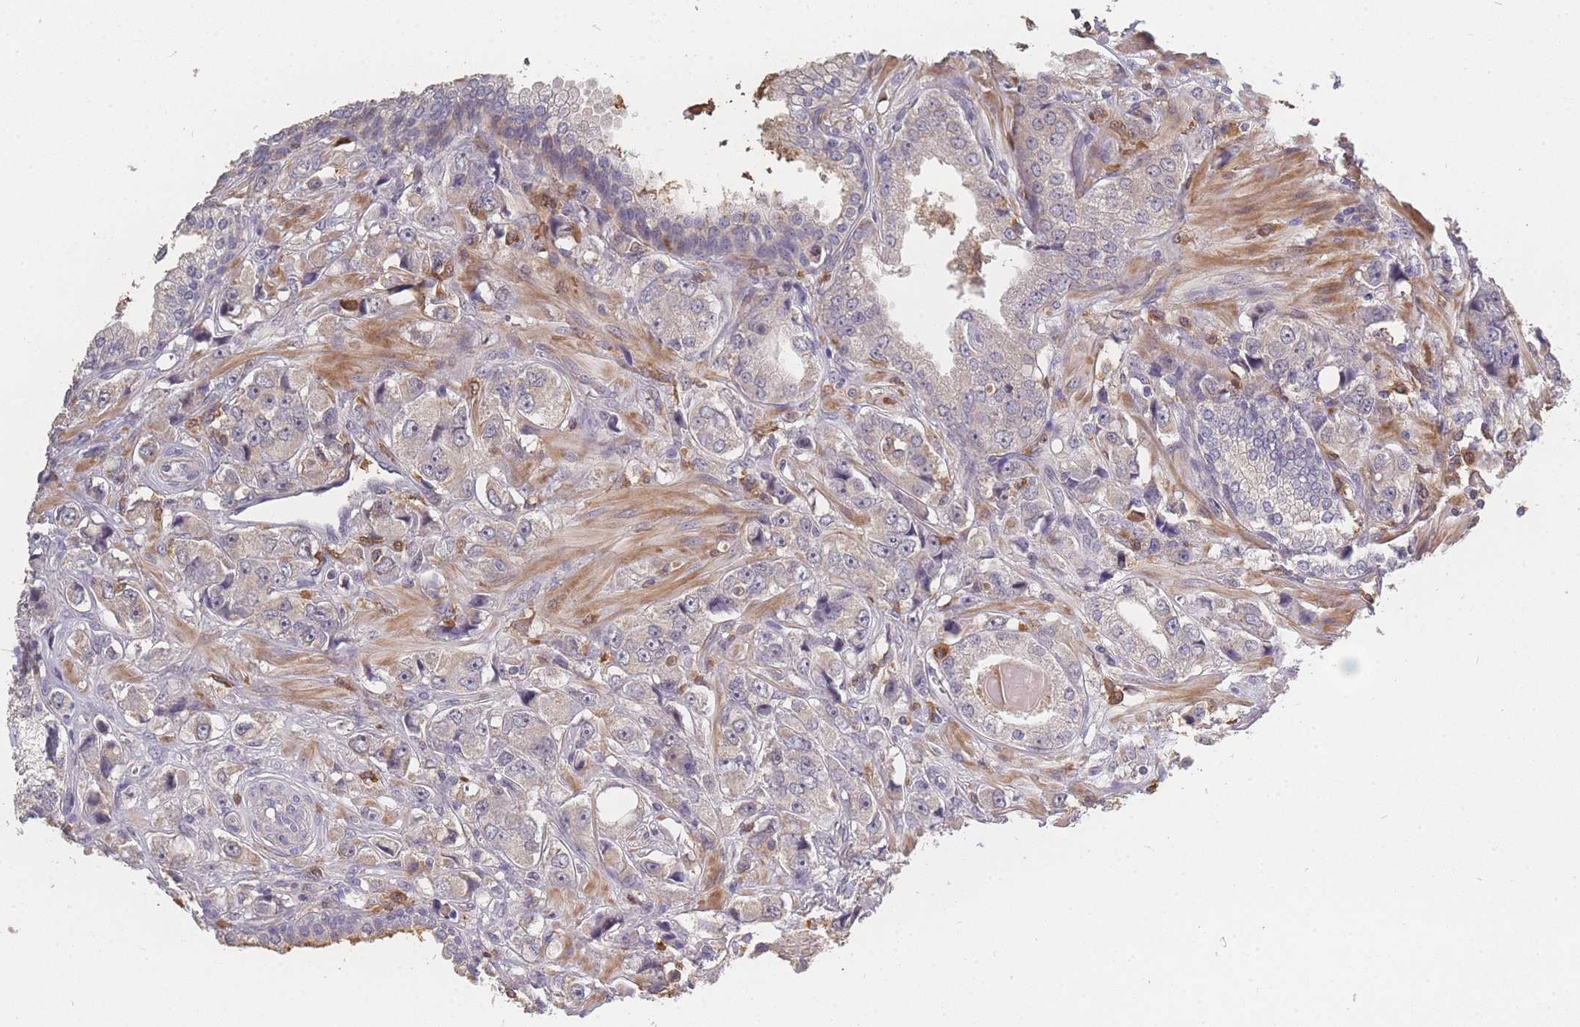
{"staining": {"intensity": "negative", "quantity": "none", "location": "none"}, "tissue": "prostate cancer", "cell_type": "Tumor cells", "image_type": "cancer", "snomed": [{"axis": "morphology", "description": "Adenocarcinoma, High grade"}, {"axis": "topography", "description": "Prostate"}], "caption": "Prostate cancer (adenocarcinoma (high-grade)) was stained to show a protein in brown. There is no significant positivity in tumor cells.", "gene": "BST1", "patient": {"sex": "male", "age": 74}}